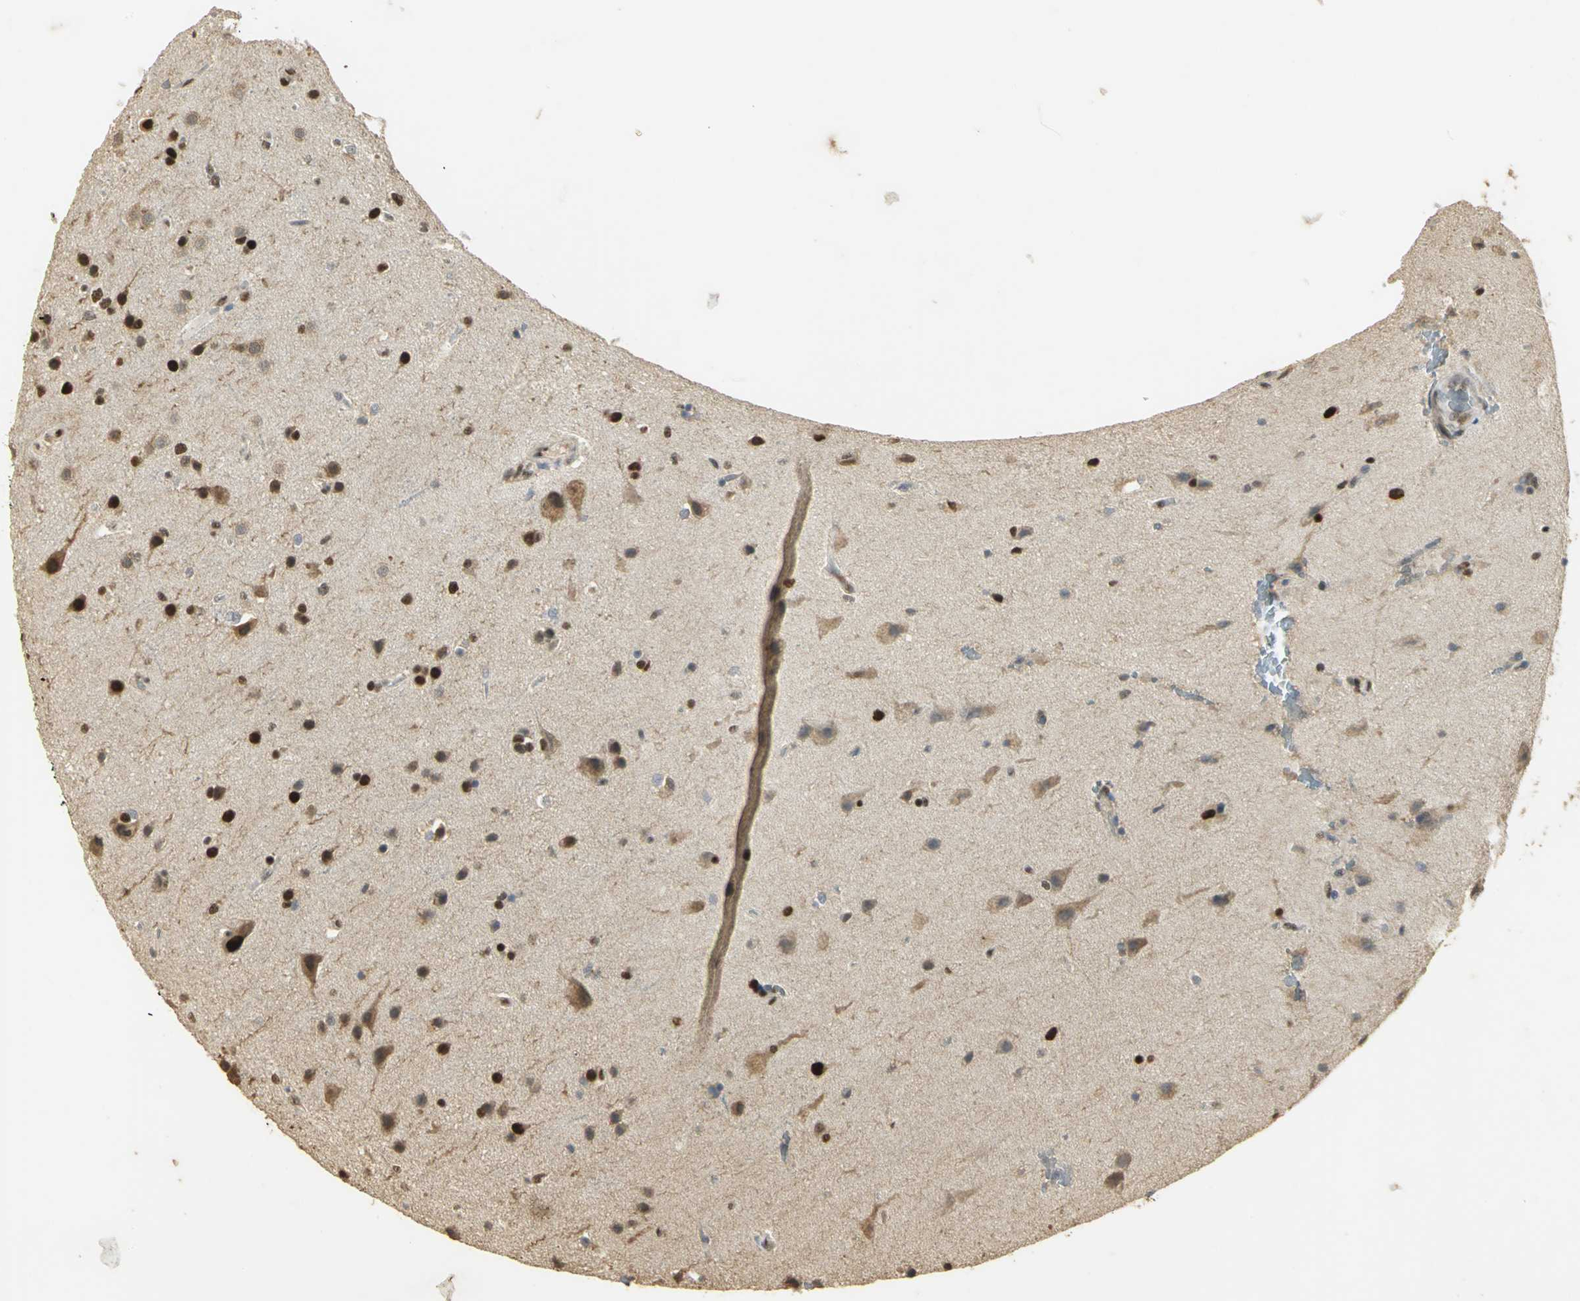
{"staining": {"intensity": "strong", "quantity": ">75%", "location": "nuclear"}, "tissue": "glioma", "cell_type": "Tumor cells", "image_type": "cancer", "snomed": [{"axis": "morphology", "description": "Glioma, malignant, Low grade"}, {"axis": "topography", "description": "Cerebral cortex"}], "caption": "Malignant glioma (low-grade) stained for a protein demonstrates strong nuclear positivity in tumor cells.", "gene": "SET", "patient": {"sex": "female", "age": 47}}